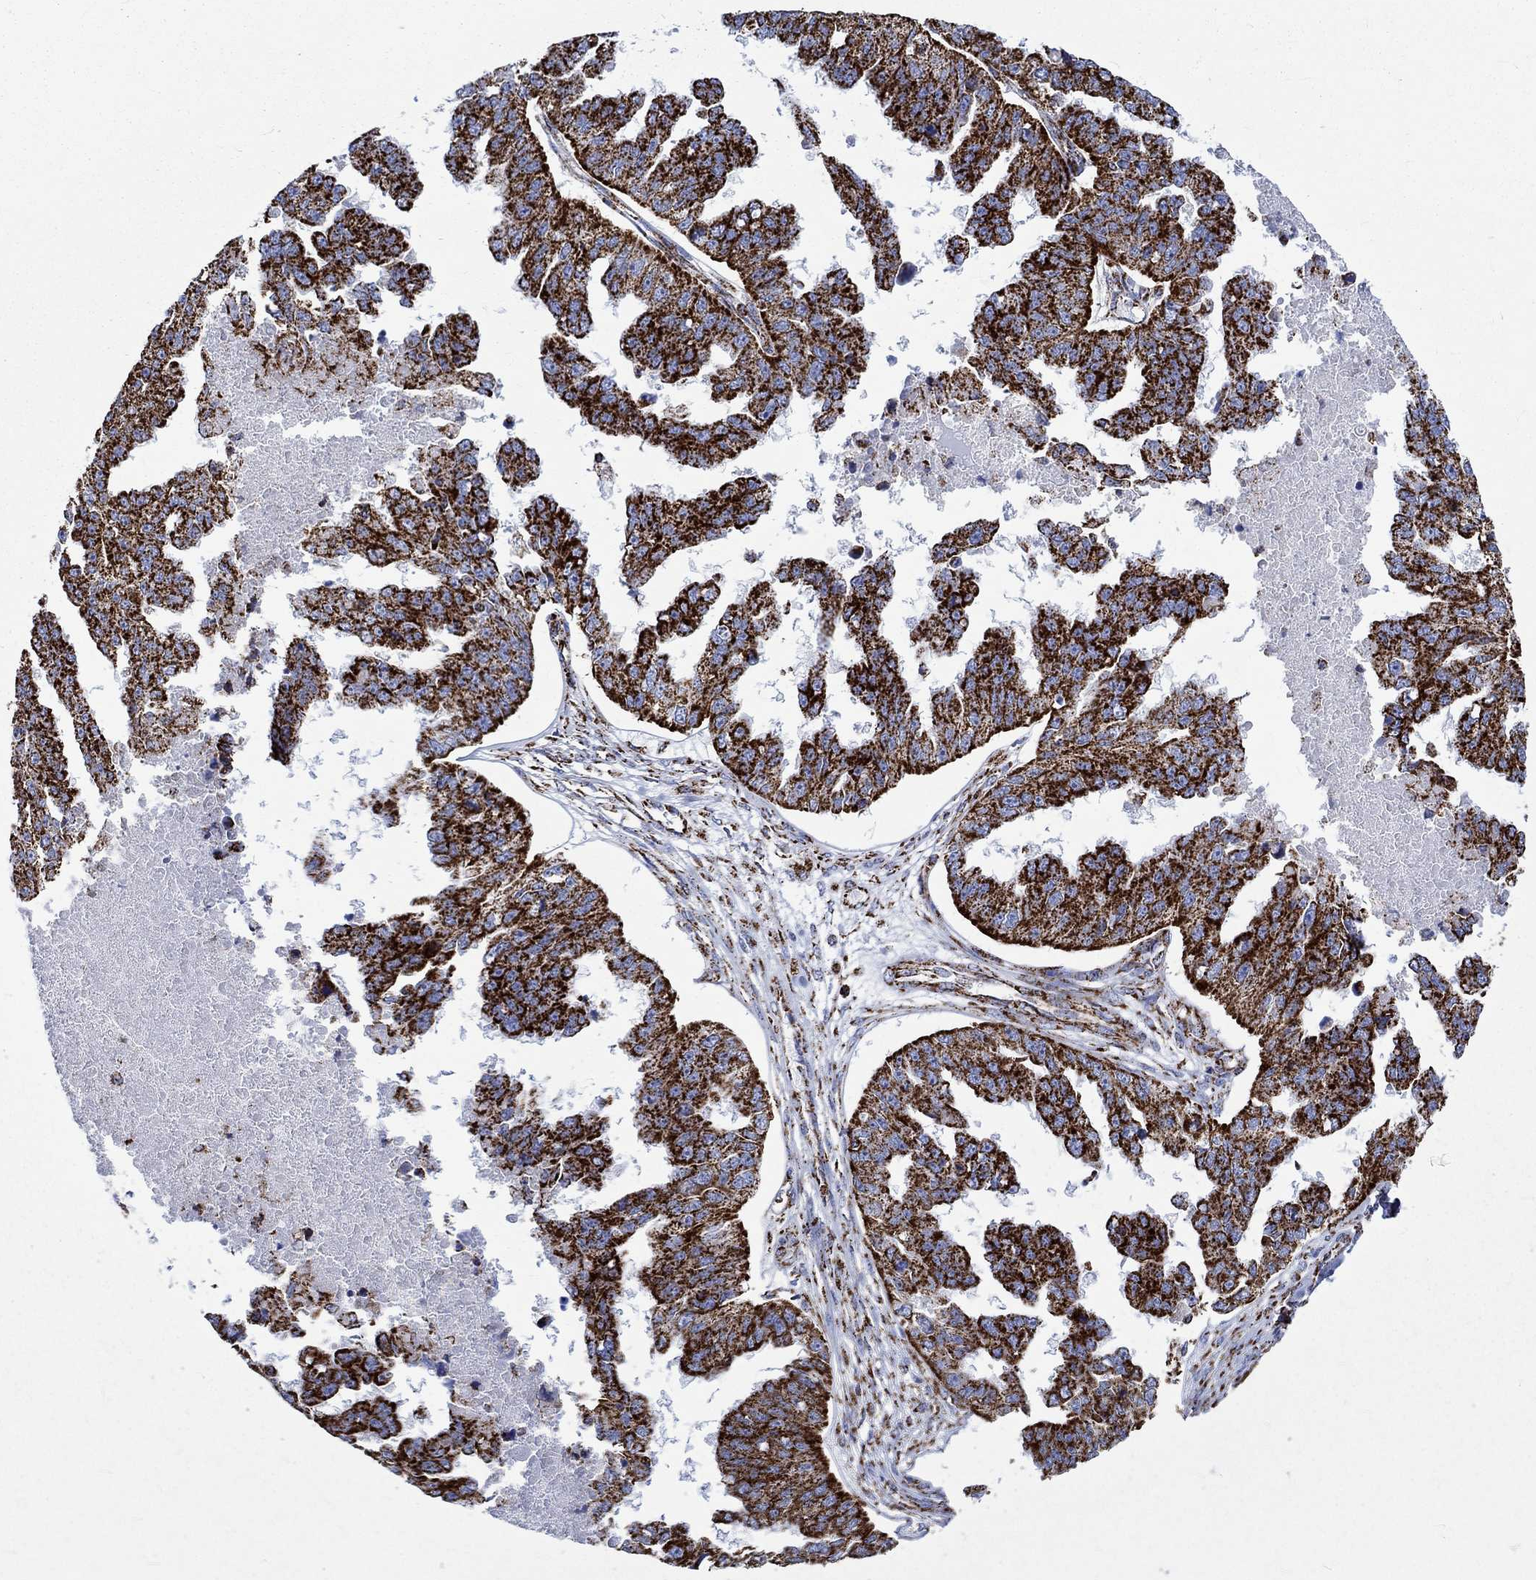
{"staining": {"intensity": "strong", "quantity": ">75%", "location": "cytoplasmic/membranous"}, "tissue": "ovarian cancer", "cell_type": "Tumor cells", "image_type": "cancer", "snomed": [{"axis": "morphology", "description": "Cystadenocarcinoma, serous, NOS"}, {"axis": "topography", "description": "Ovary"}], "caption": "Immunohistochemical staining of human ovarian cancer demonstrates strong cytoplasmic/membranous protein staining in approximately >75% of tumor cells.", "gene": "RCE1", "patient": {"sex": "female", "age": 58}}